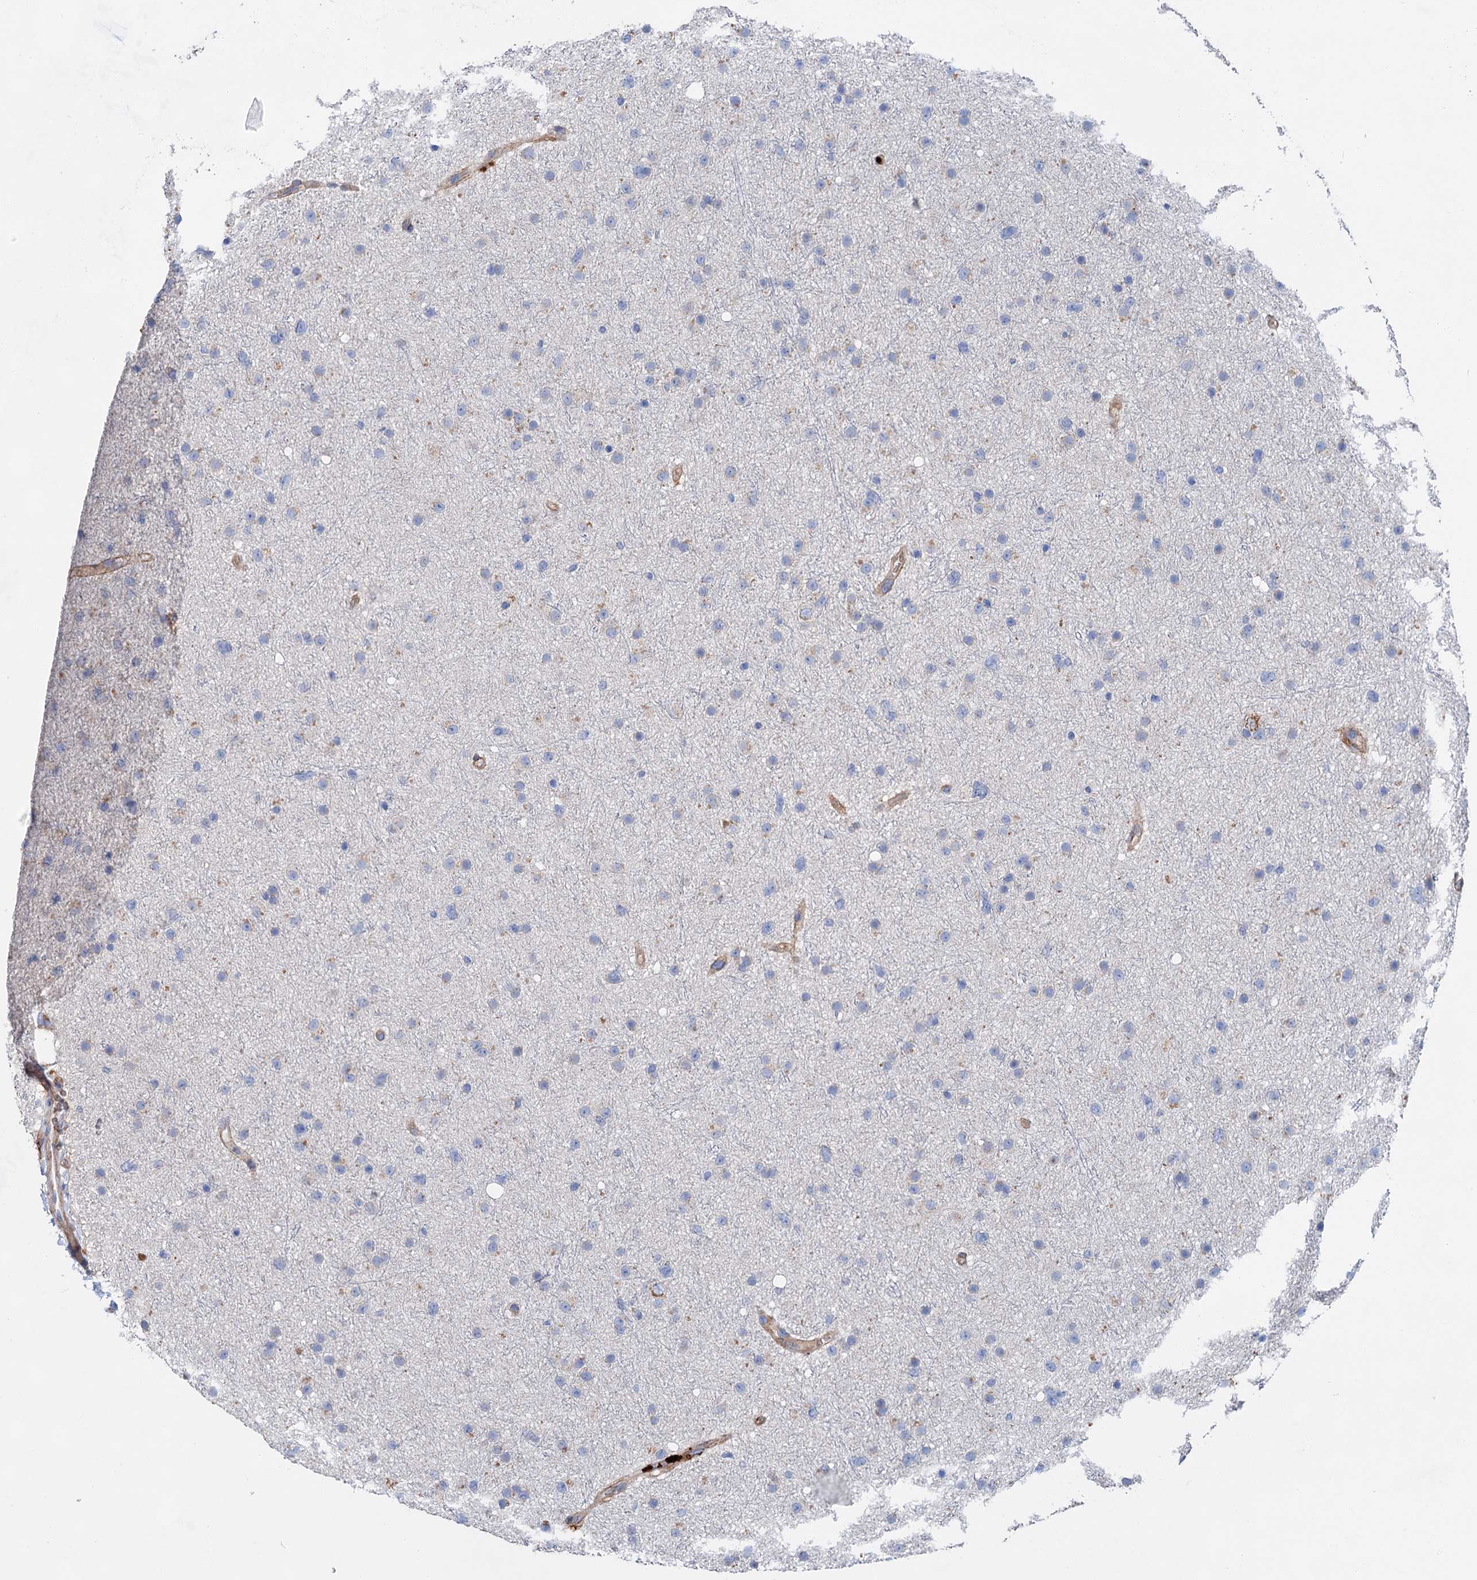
{"staining": {"intensity": "negative", "quantity": "none", "location": "none"}, "tissue": "glioma", "cell_type": "Tumor cells", "image_type": "cancer", "snomed": [{"axis": "morphology", "description": "Glioma, malignant, Low grade"}, {"axis": "topography", "description": "Cerebral cortex"}], "caption": "Tumor cells show no significant expression in glioma.", "gene": "GPR155", "patient": {"sex": "female", "age": 39}}